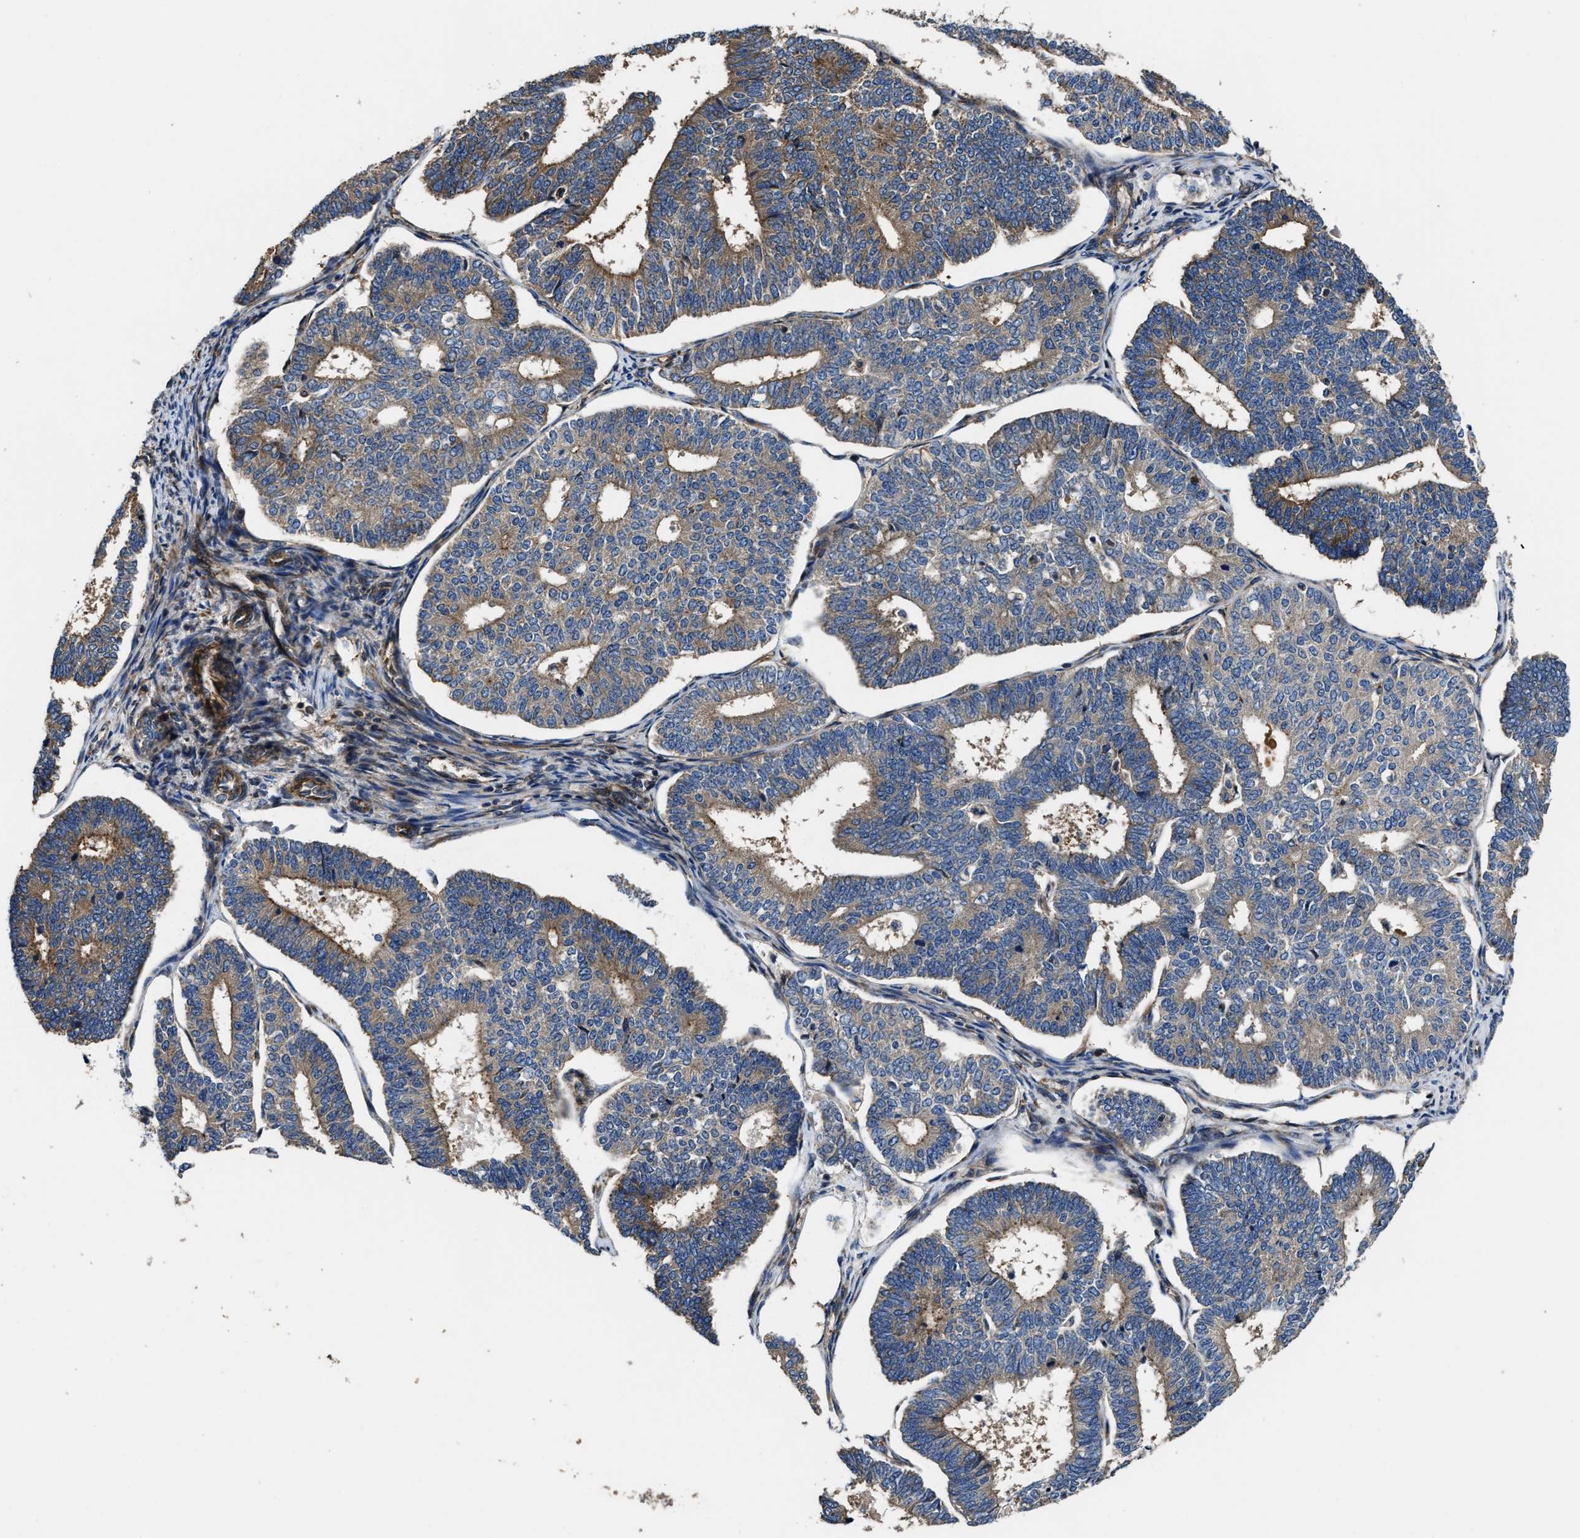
{"staining": {"intensity": "moderate", "quantity": ">75%", "location": "cytoplasmic/membranous"}, "tissue": "endometrial cancer", "cell_type": "Tumor cells", "image_type": "cancer", "snomed": [{"axis": "morphology", "description": "Adenocarcinoma, NOS"}, {"axis": "topography", "description": "Endometrium"}], "caption": "Immunohistochemical staining of endometrial cancer (adenocarcinoma) displays moderate cytoplasmic/membranous protein positivity in approximately >75% of tumor cells. Immunohistochemistry stains the protein of interest in brown and the nuclei are stained blue.", "gene": "PTAR1", "patient": {"sex": "female", "age": 70}}